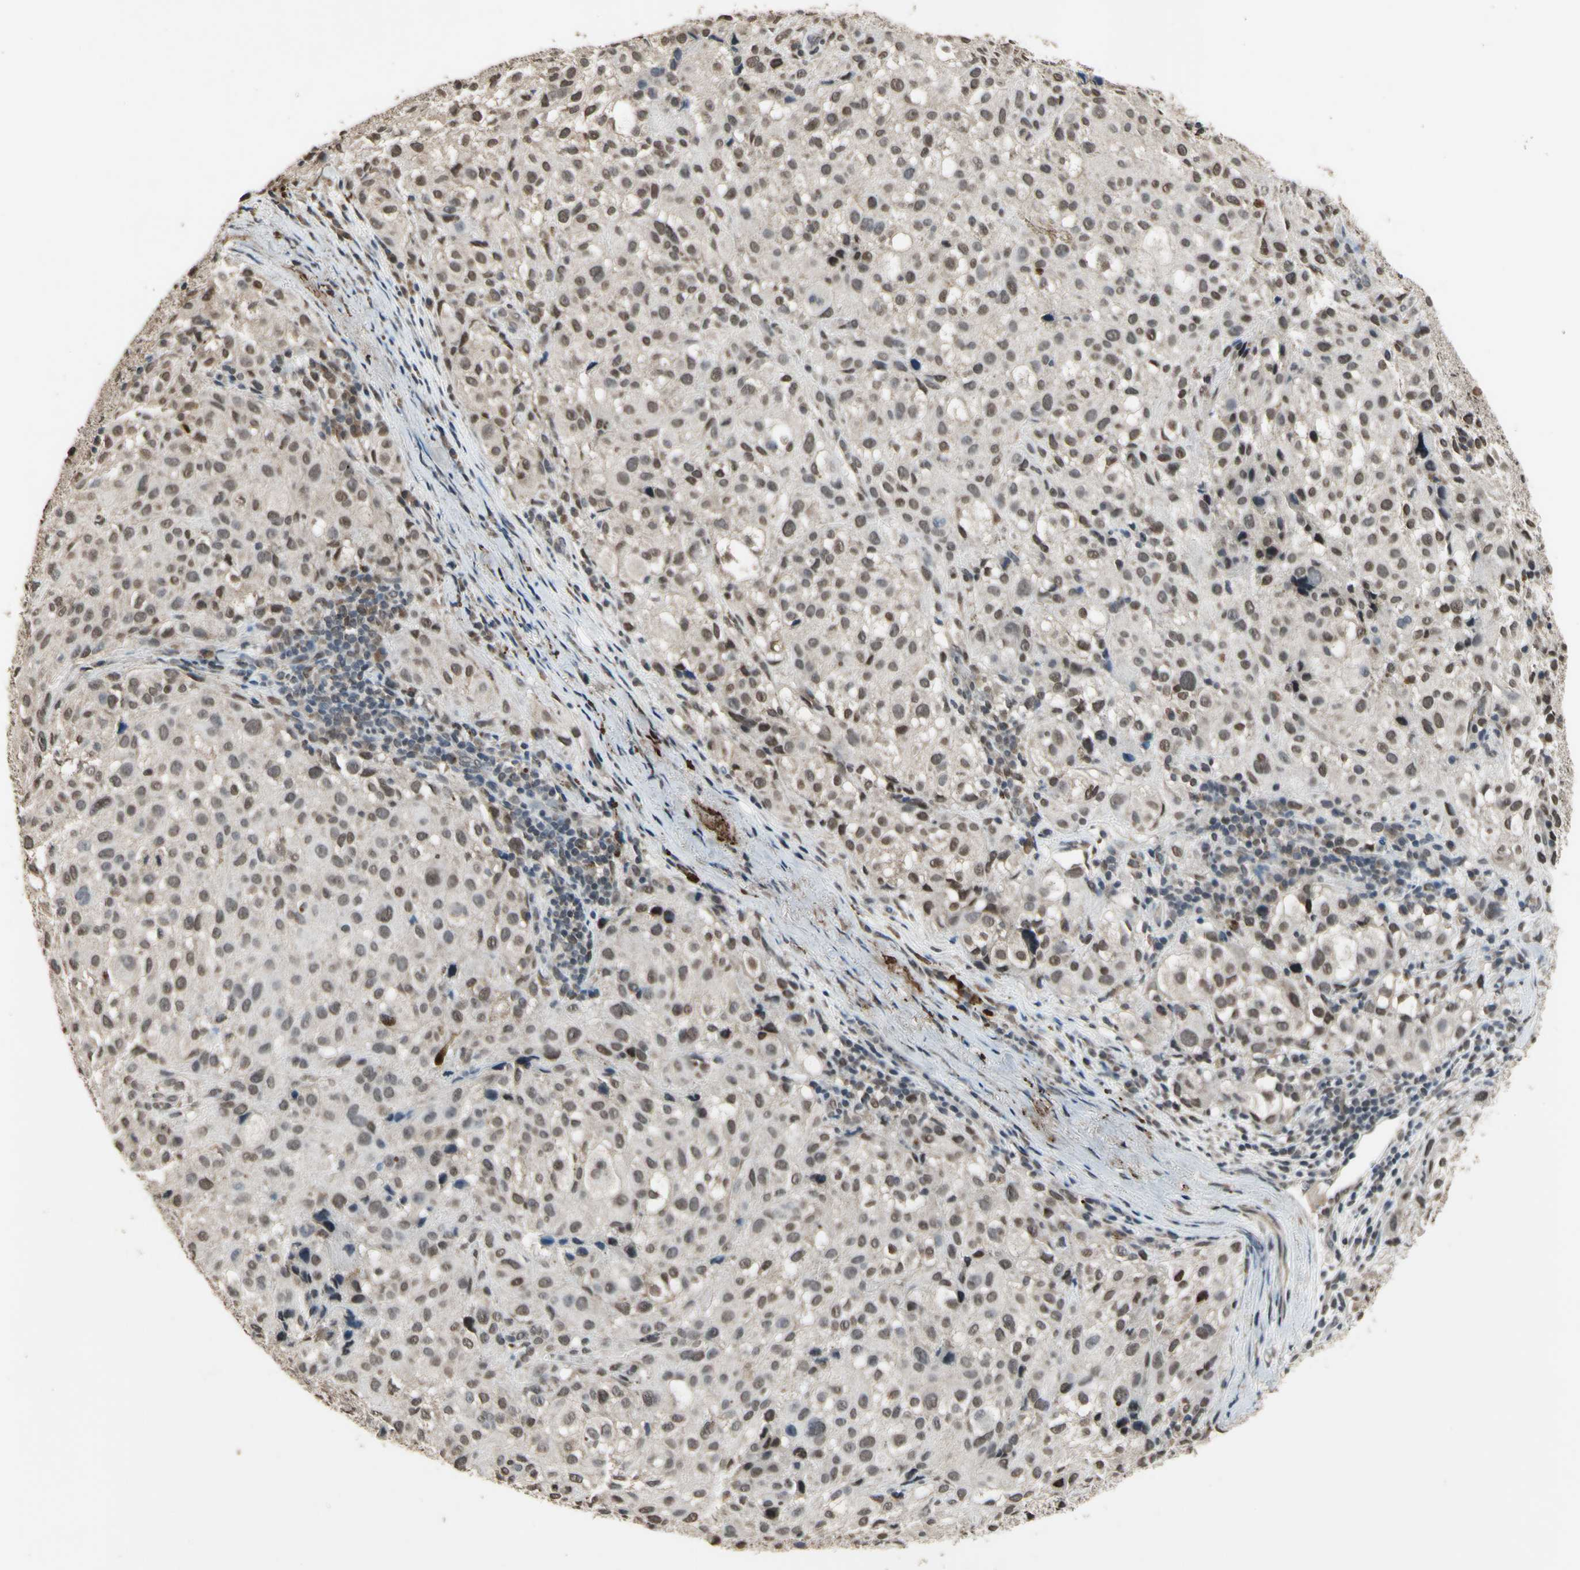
{"staining": {"intensity": "moderate", "quantity": ">75%", "location": "nuclear"}, "tissue": "melanoma", "cell_type": "Tumor cells", "image_type": "cancer", "snomed": [{"axis": "morphology", "description": "Necrosis, NOS"}, {"axis": "morphology", "description": "Malignant melanoma, NOS"}, {"axis": "topography", "description": "Skin"}], "caption": "Protein expression analysis of malignant melanoma exhibits moderate nuclear positivity in about >75% of tumor cells. (DAB (3,3'-diaminobenzidine) IHC with brightfield microscopy, high magnification).", "gene": "ZNF174", "patient": {"sex": "female", "age": 87}}